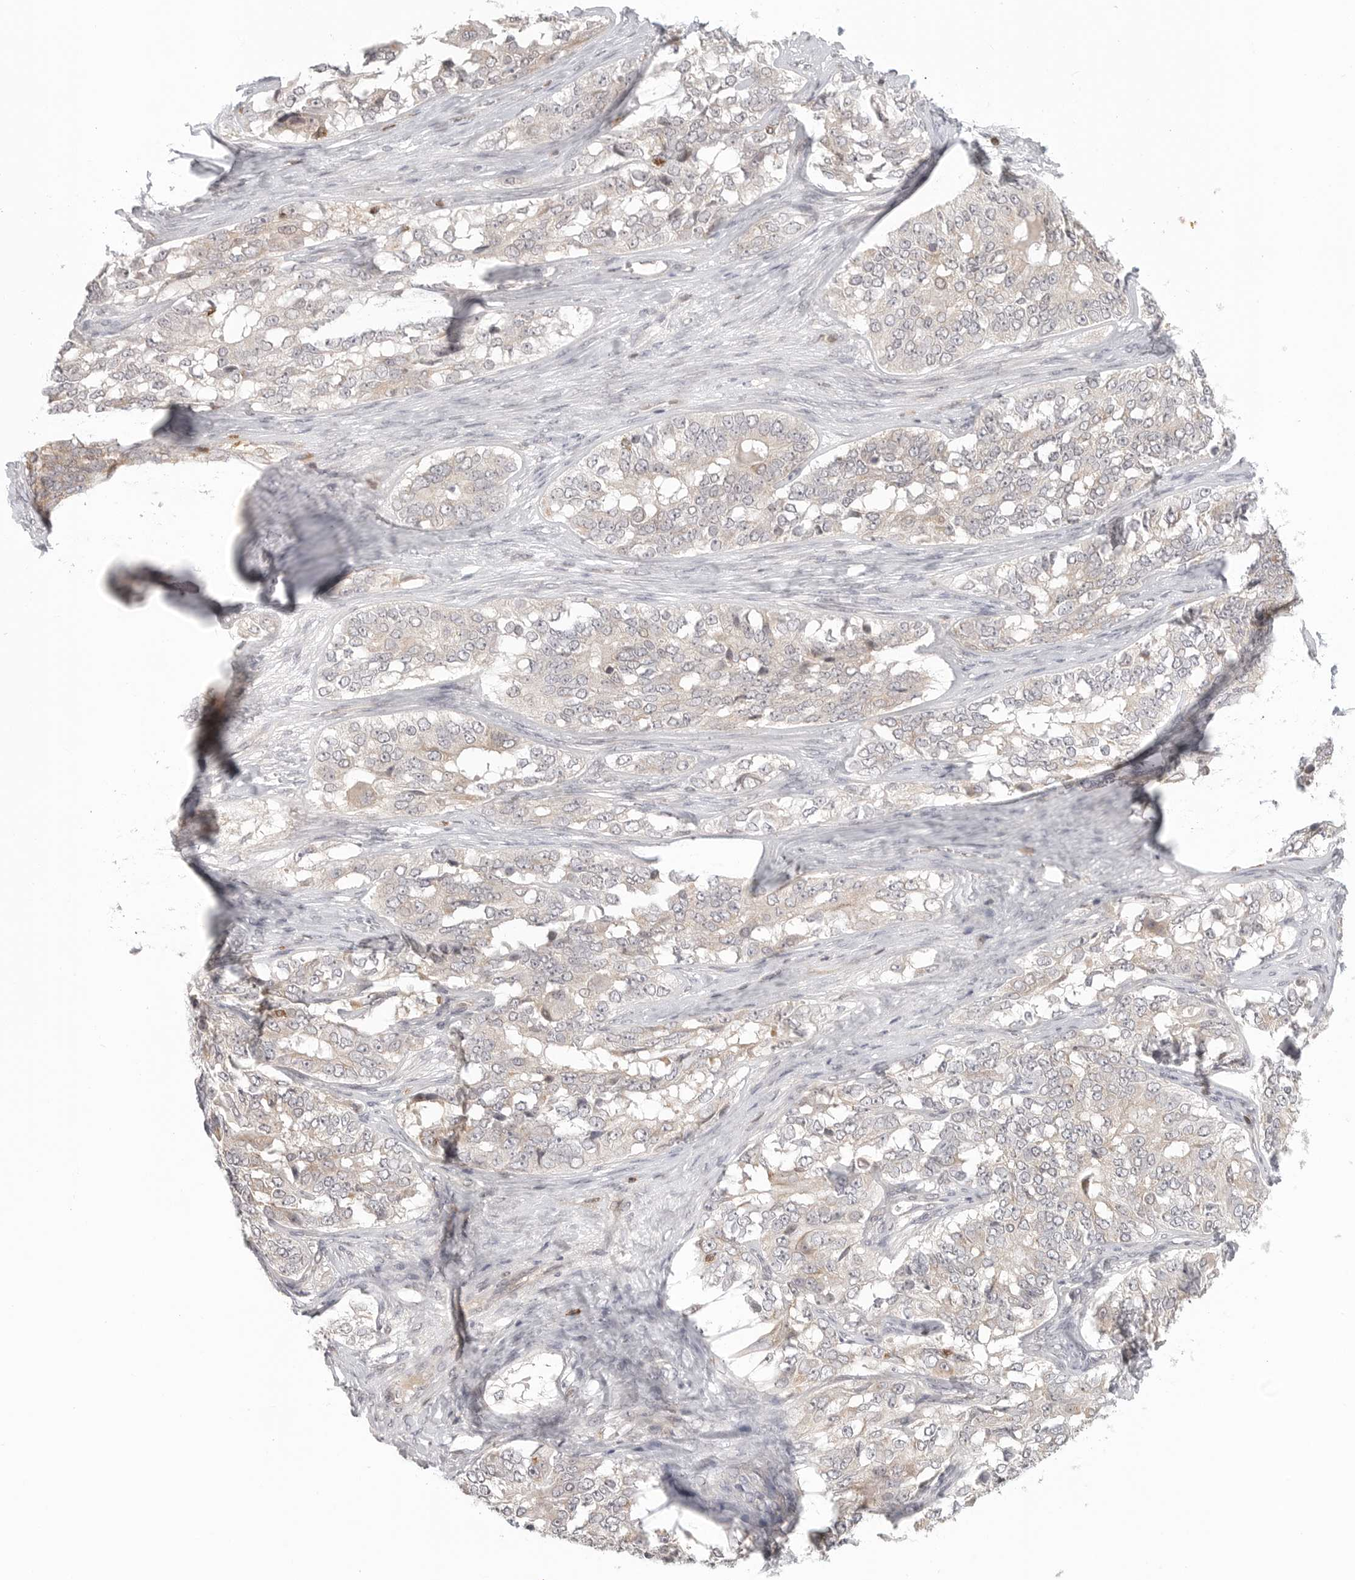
{"staining": {"intensity": "negative", "quantity": "none", "location": "none"}, "tissue": "ovarian cancer", "cell_type": "Tumor cells", "image_type": "cancer", "snomed": [{"axis": "morphology", "description": "Carcinoma, endometroid"}, {"axis": "topography", "description": "Ovary"}], "caption": "Immunohistochemical staining of ovarian cancer (endometroid carcinoma) displays no significant positivity in tumor cells.", "gene": "SH3KBP1", "patient": {"sex": "female", "age": 51}}